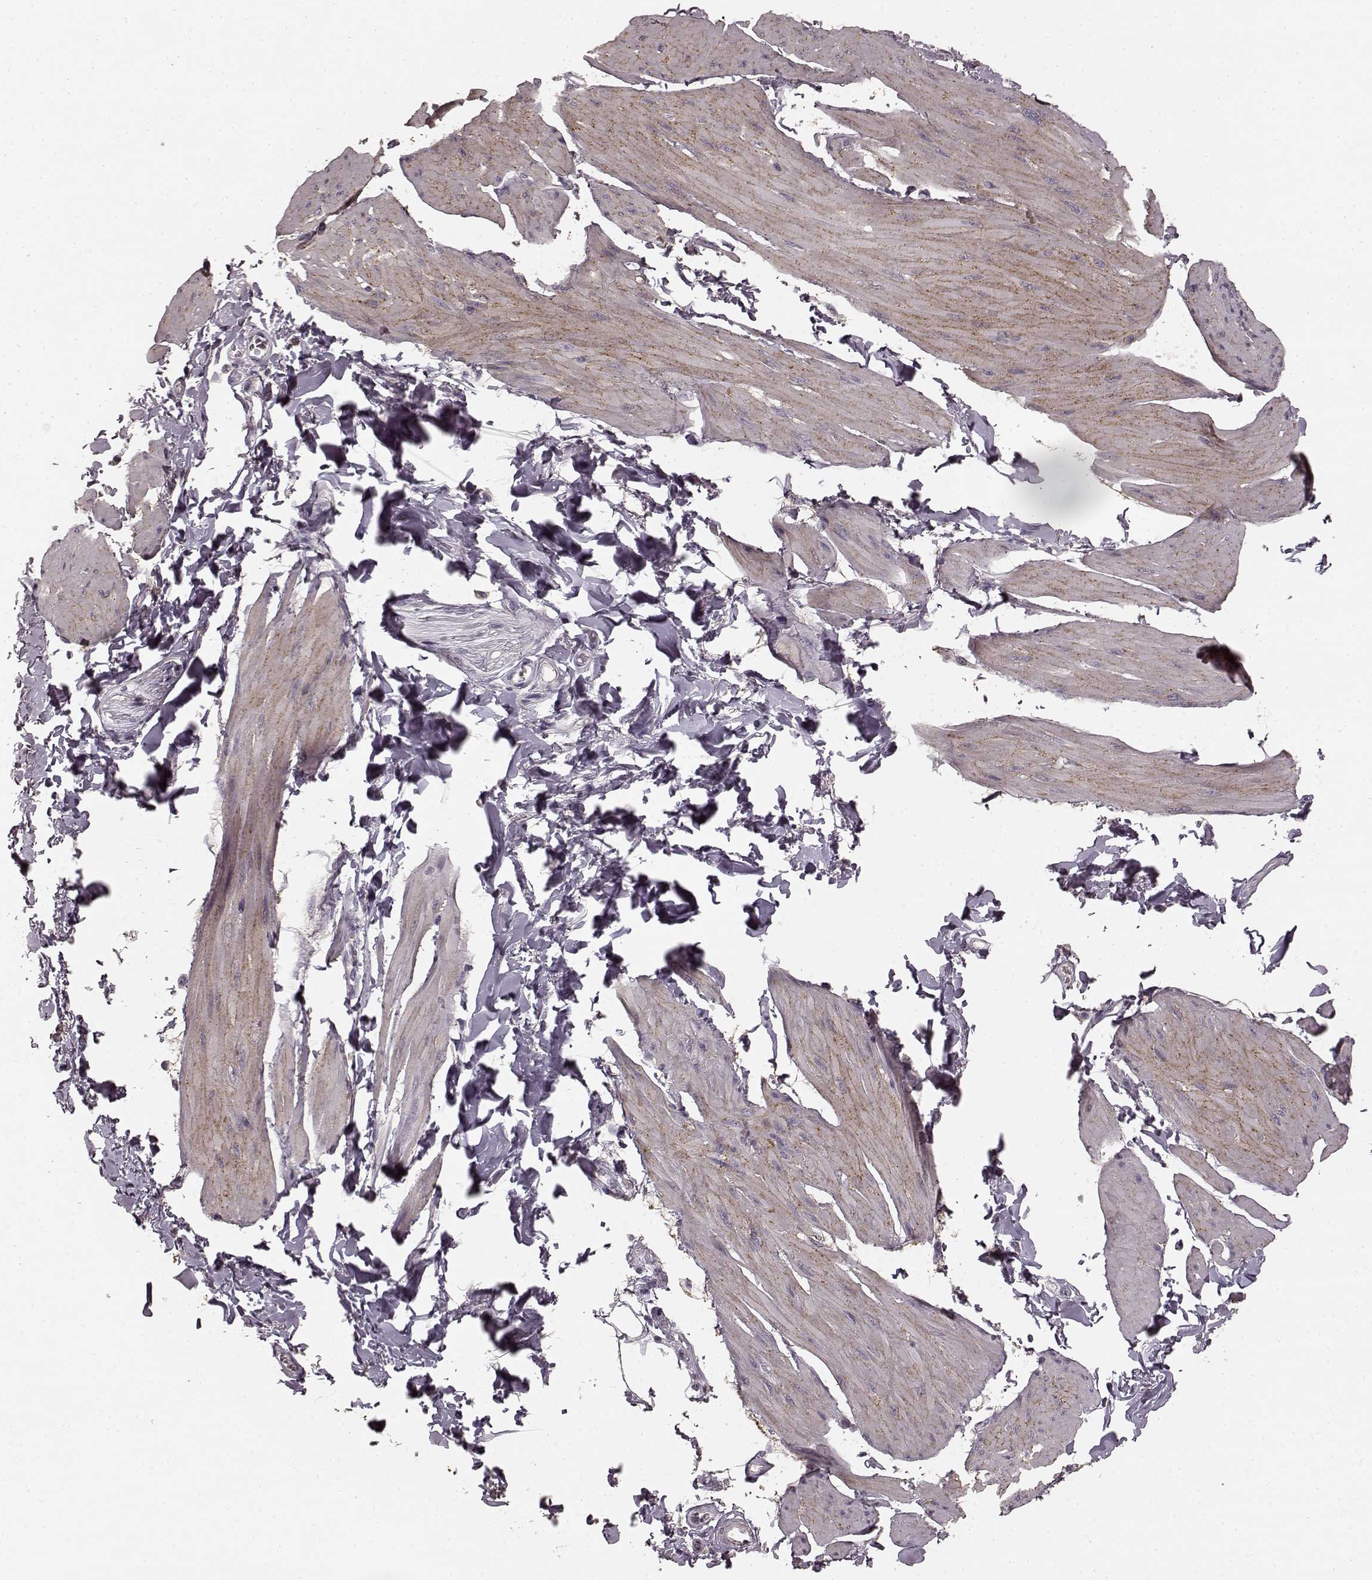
{"staining": {"intensity": "weak", "quantity": "25%-75%", "location": "cytoplasmic/membranous"}, "tissue": "smooth muscle", "cell_type": "Smooth muscle cells", "image_type": "normal", "snomed": [{"axis": "morphology", "description": "Normal tissue, NOS"}, {"axis": "topography", "description": "Adipose tissue"}, {"axis": "topography", "description": "Smooth muscle"}, {"axis": "topography", "description": "Peripheral nerve tissue"}], "caption": "High-power microscopy captured an immunohistochemistry micrograph of normal smooth muscle, revealing weak cytoplasmic/membranous expression in approximately 25%-75% of smooth muscle cells.", "gene": "PRKCE", "patient": {"sex": "male", "age": 83}}